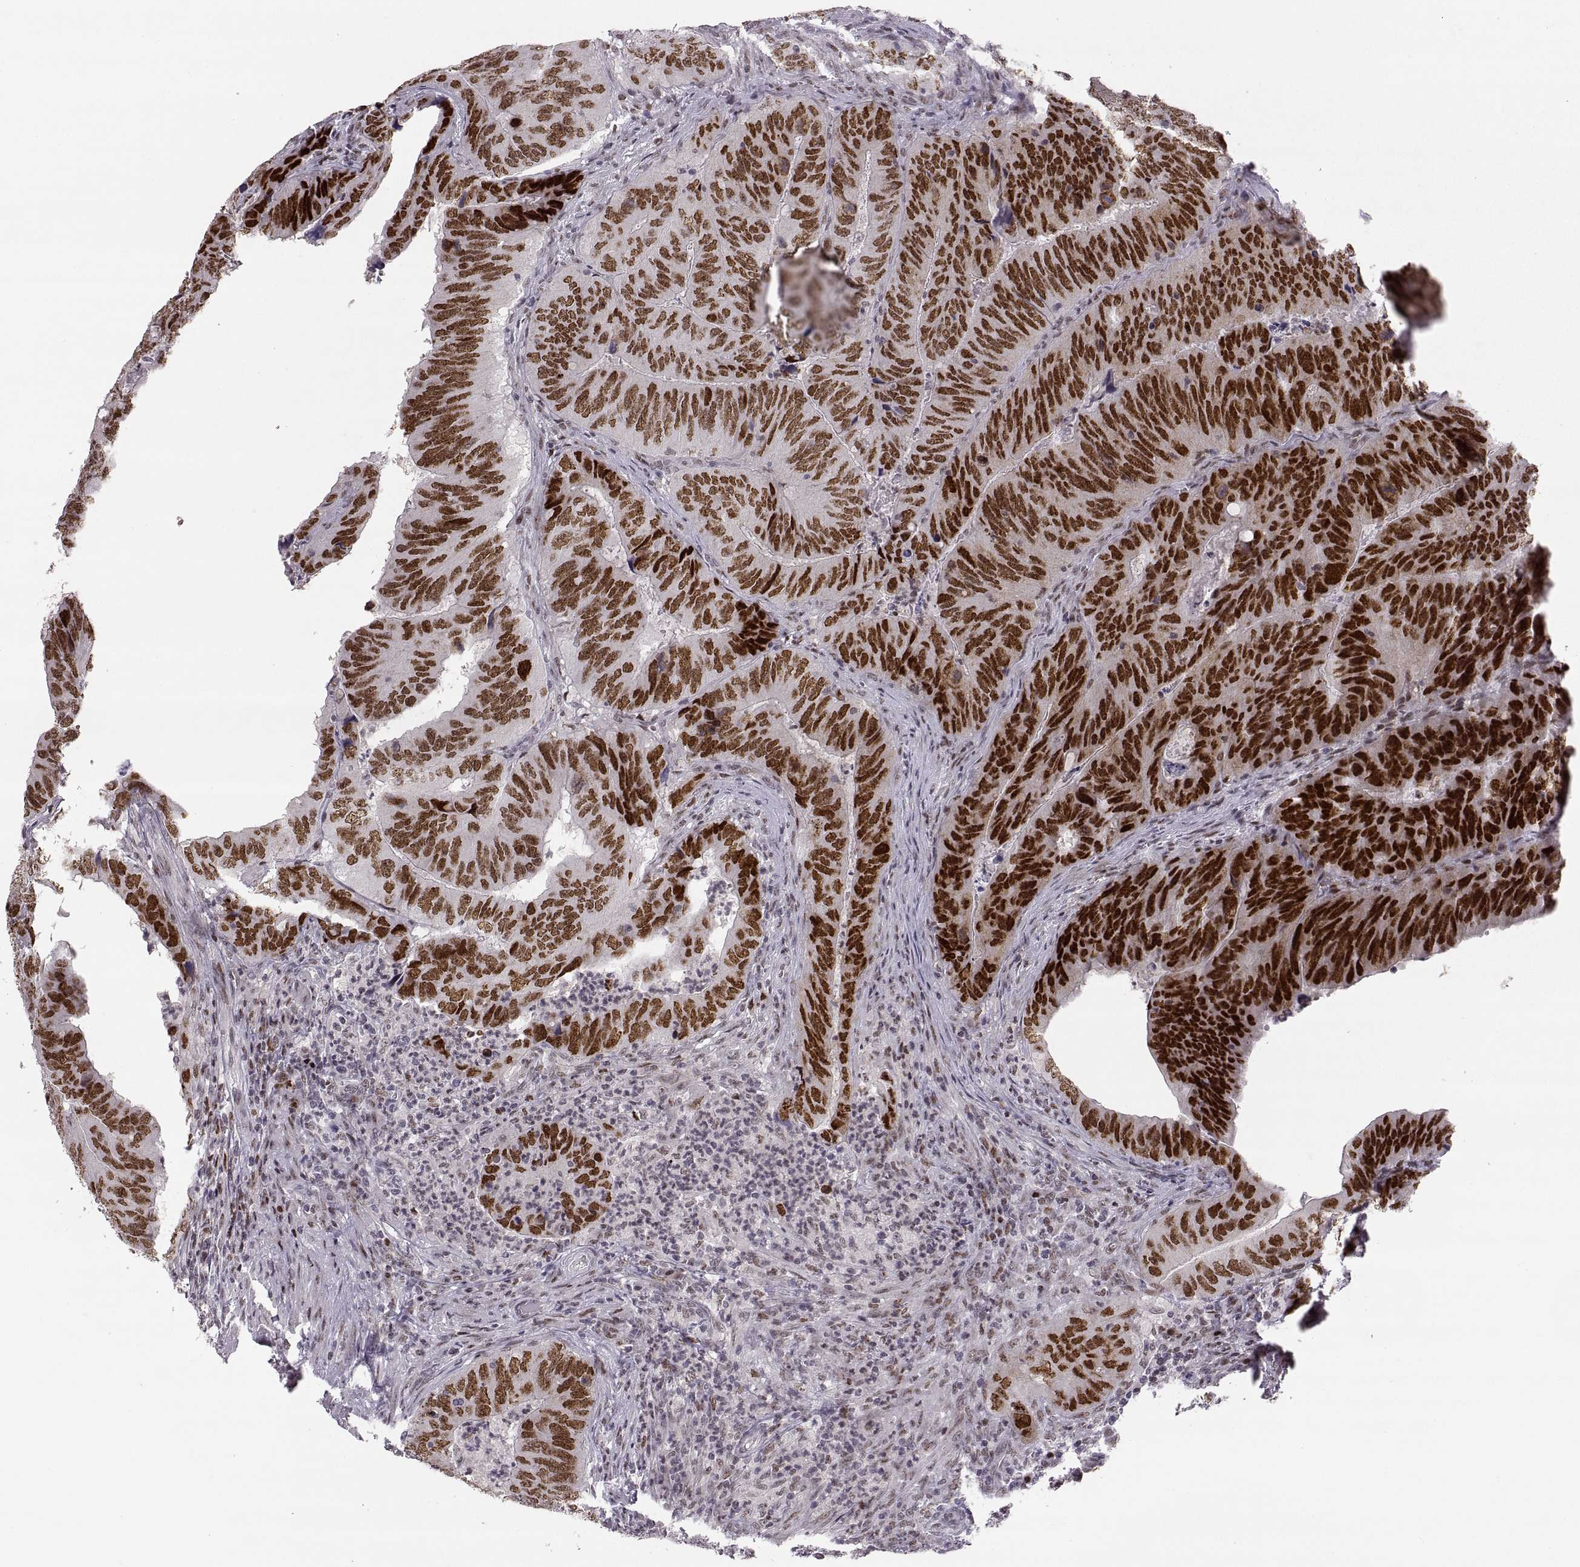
{"staining": {"intensity": "strong", "quantity": ">75%", "location": "nuclear"}, "tissue": "colorectal cancer", "cell_type": "Tumor cells", "image_type": "cancer", "snomed": [{"axis": "morphology", "description": "Adenocarcinoma, NOS"}, {"axis": "topography", "description": "Colon"}], "caption": "Immunohistochemistry (IHC) histopathology image of neoplastic tissue: human adenocarcinoma (colorectal) stained using immunohistochemistry (IHC) displays high levels of strong protein expression localized specifically in the nuclear of tumor cells, appearing as a nuclear brown color.", "gene": "SNAI1", "patient": {"sex": "male", "age": 79}}